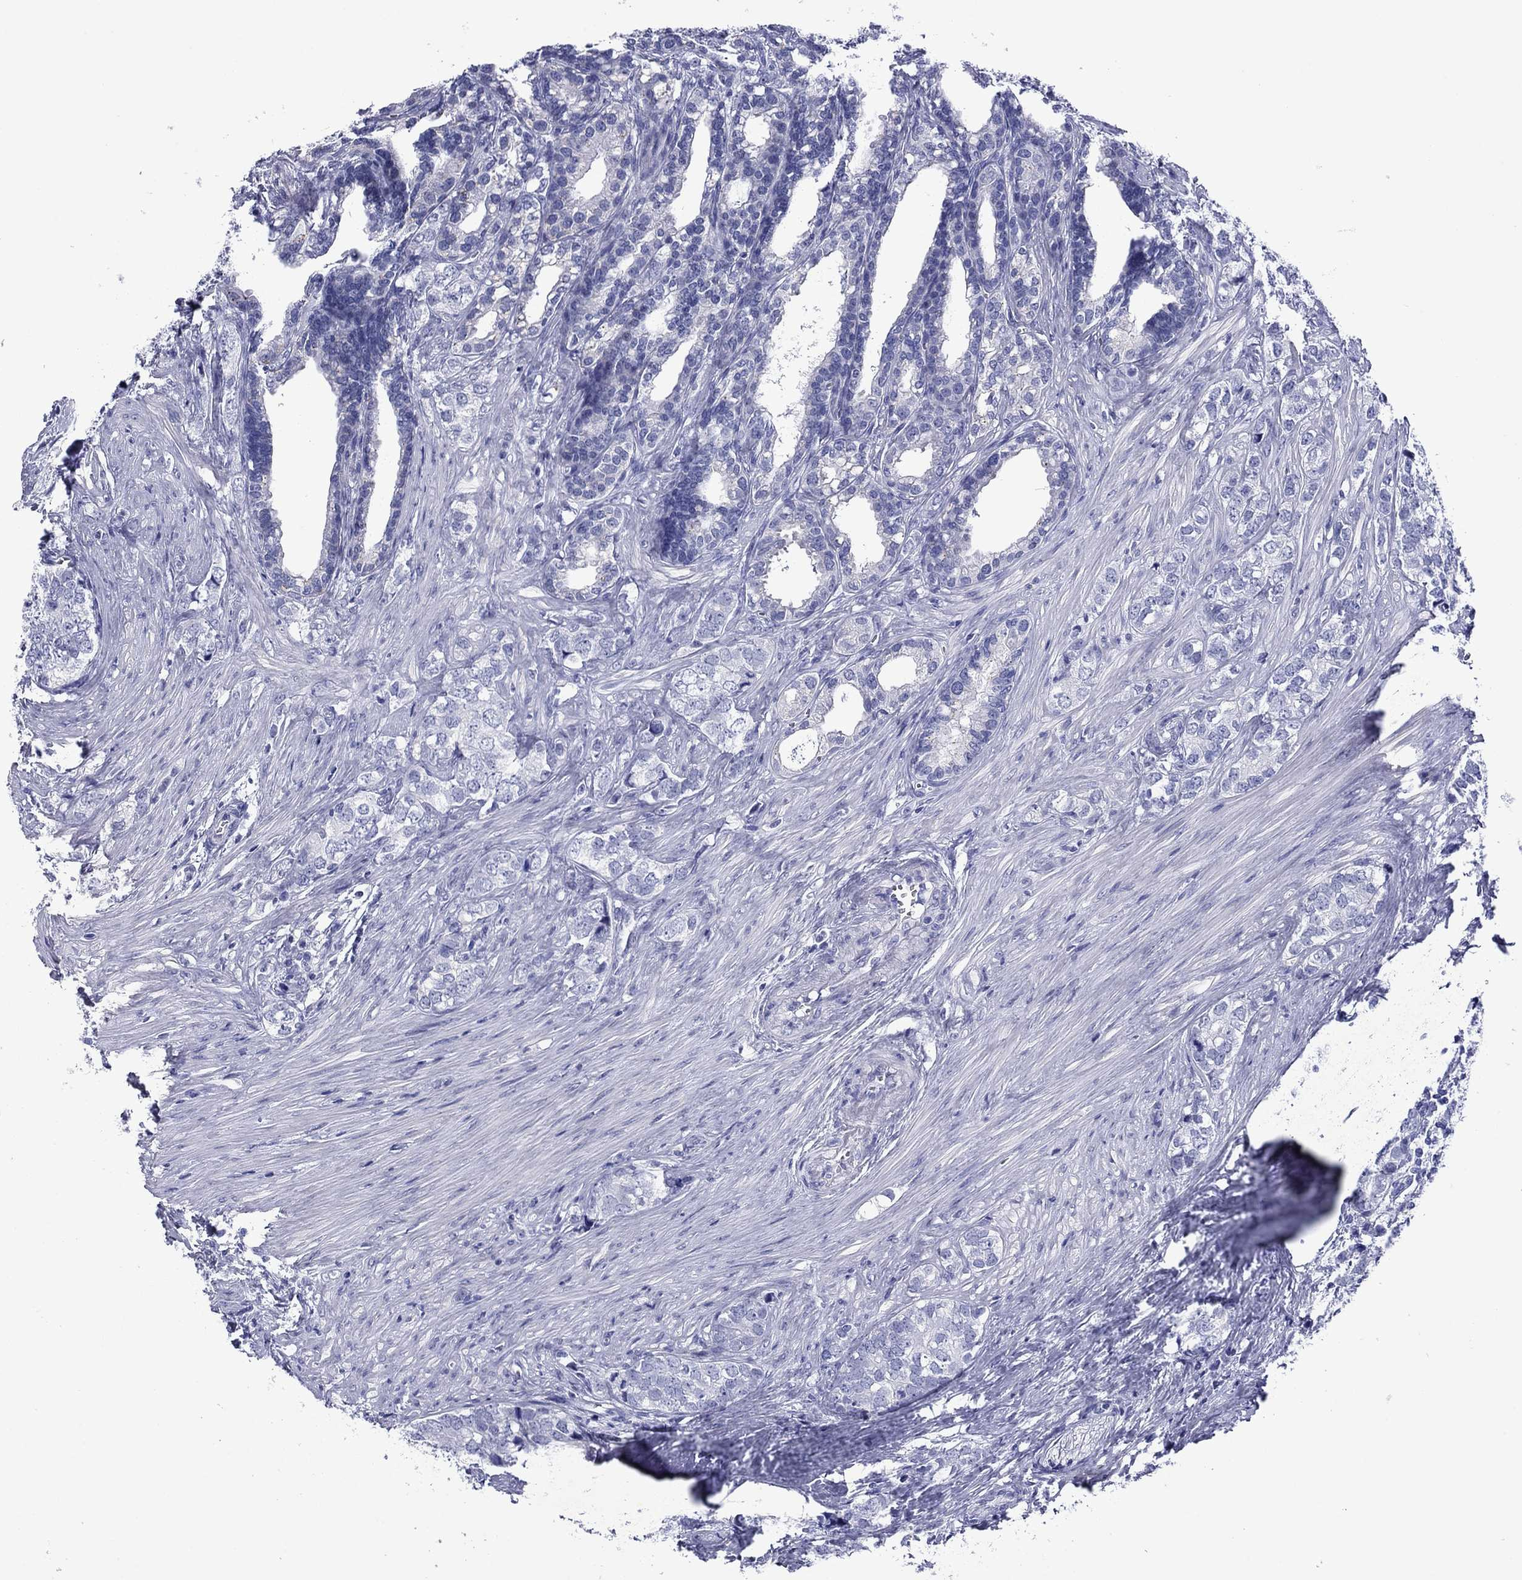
{"staining": {"intensity": "negative", "quantity": "none", "location": "none"}, "tissue": "prostate cancer", "cell_type": "Tumor cells", "image_type": "cancer", "snomed": [{"axis": "morphology", "description": "Adenocarcinoma, NOS"}, {"axis": "topography", "description": "Prostate and seminal vesicle, NOS"}], "caption": "Prostate cancer (adenocarcinoma) stained for a protein using immunohistochemistry demonstrates no positivity tumor cells.", "gene": "PIWIL1", "patient": {"sex": "male", "age": 63}}